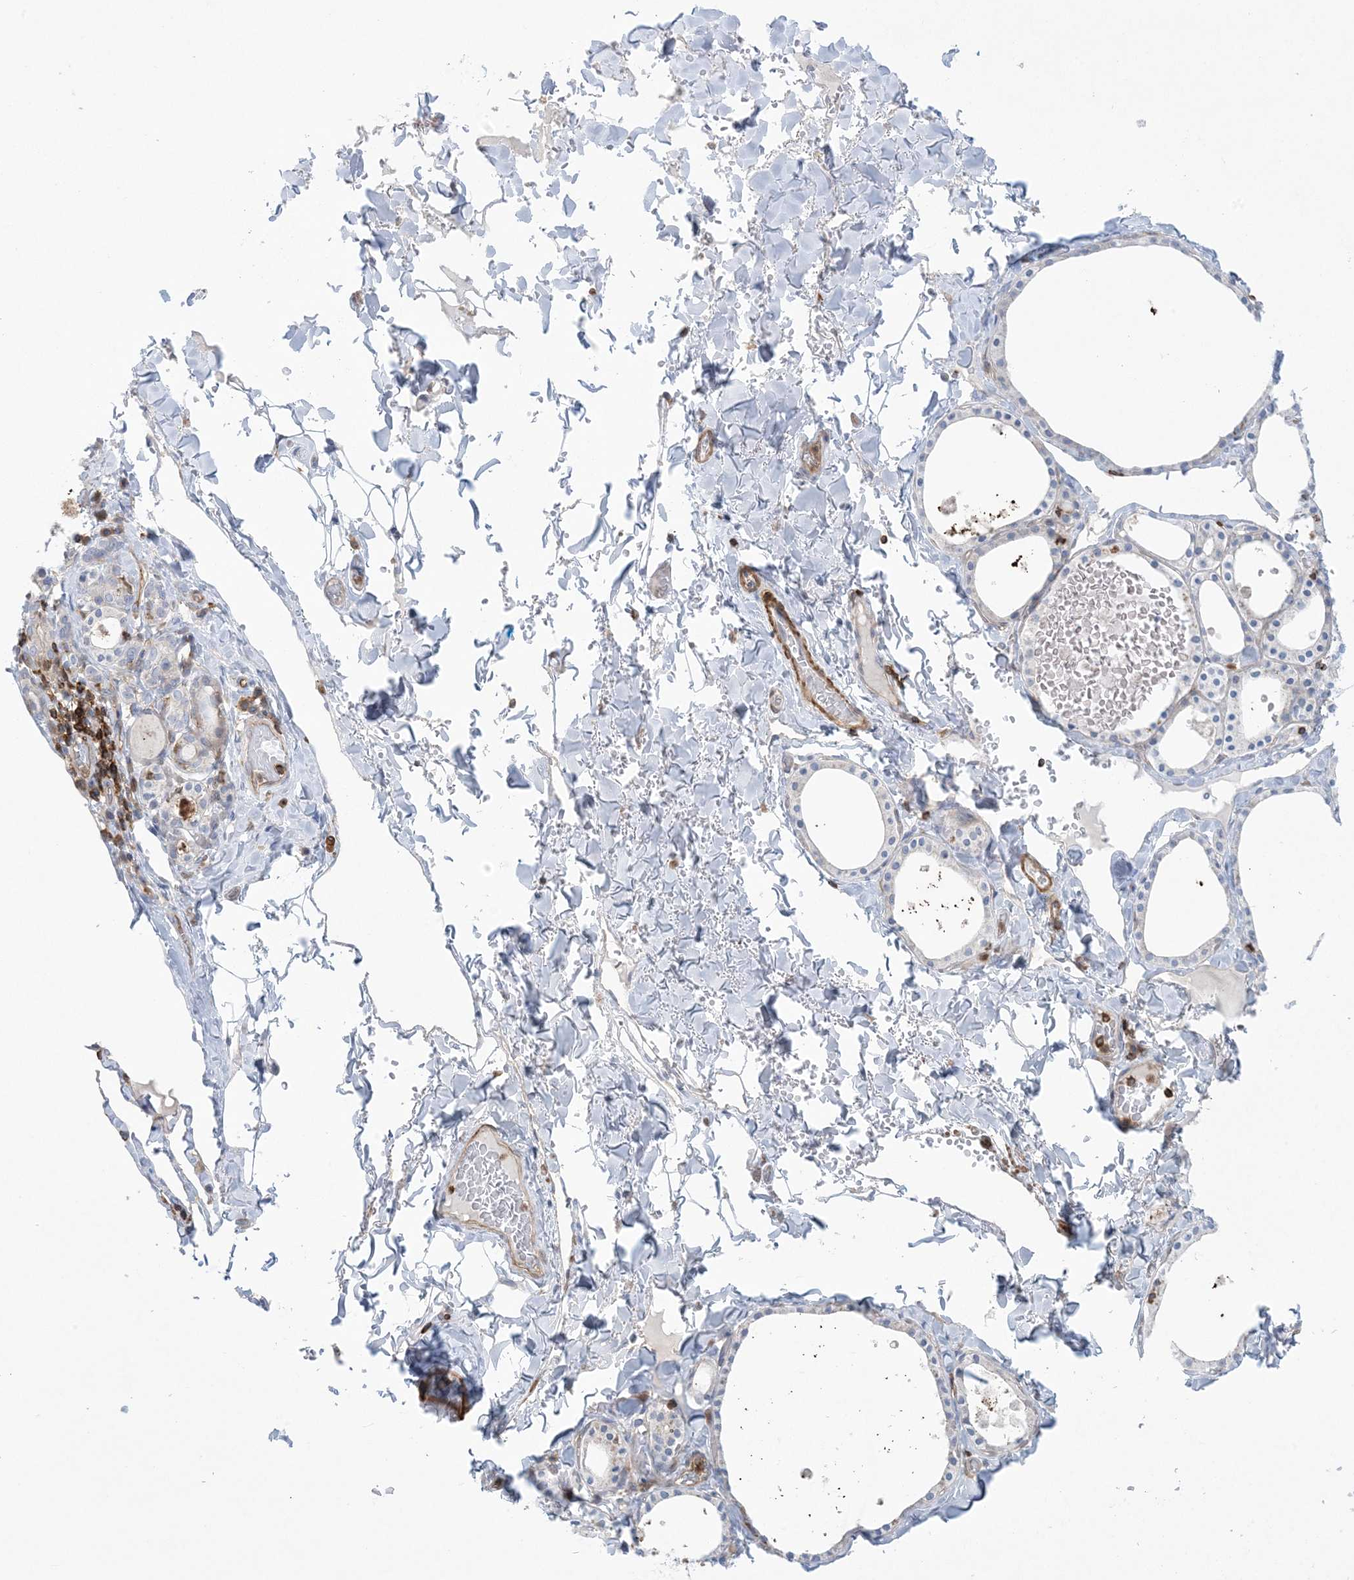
{"staining": {"intensity": "negative", "quantity": "none", "location": "none"}, "tissue": "thyroid gland", "cell_type": "Glandular cells", "image_type": "normal", "snomed": [{"axis": "morphology", "description": "Normal tissue, NOS"}, {"axis": "topography", "description": "Thyroid gland"}], "caption": "There is no significant staining in glandular cells of thyroid gland. (DAB (3,3'-diaminobenzidine) immunohistochemistry (IHC), high magnification).", "gene": "ARHGAP30", "patient": {"sex": "male", "age": 56}}